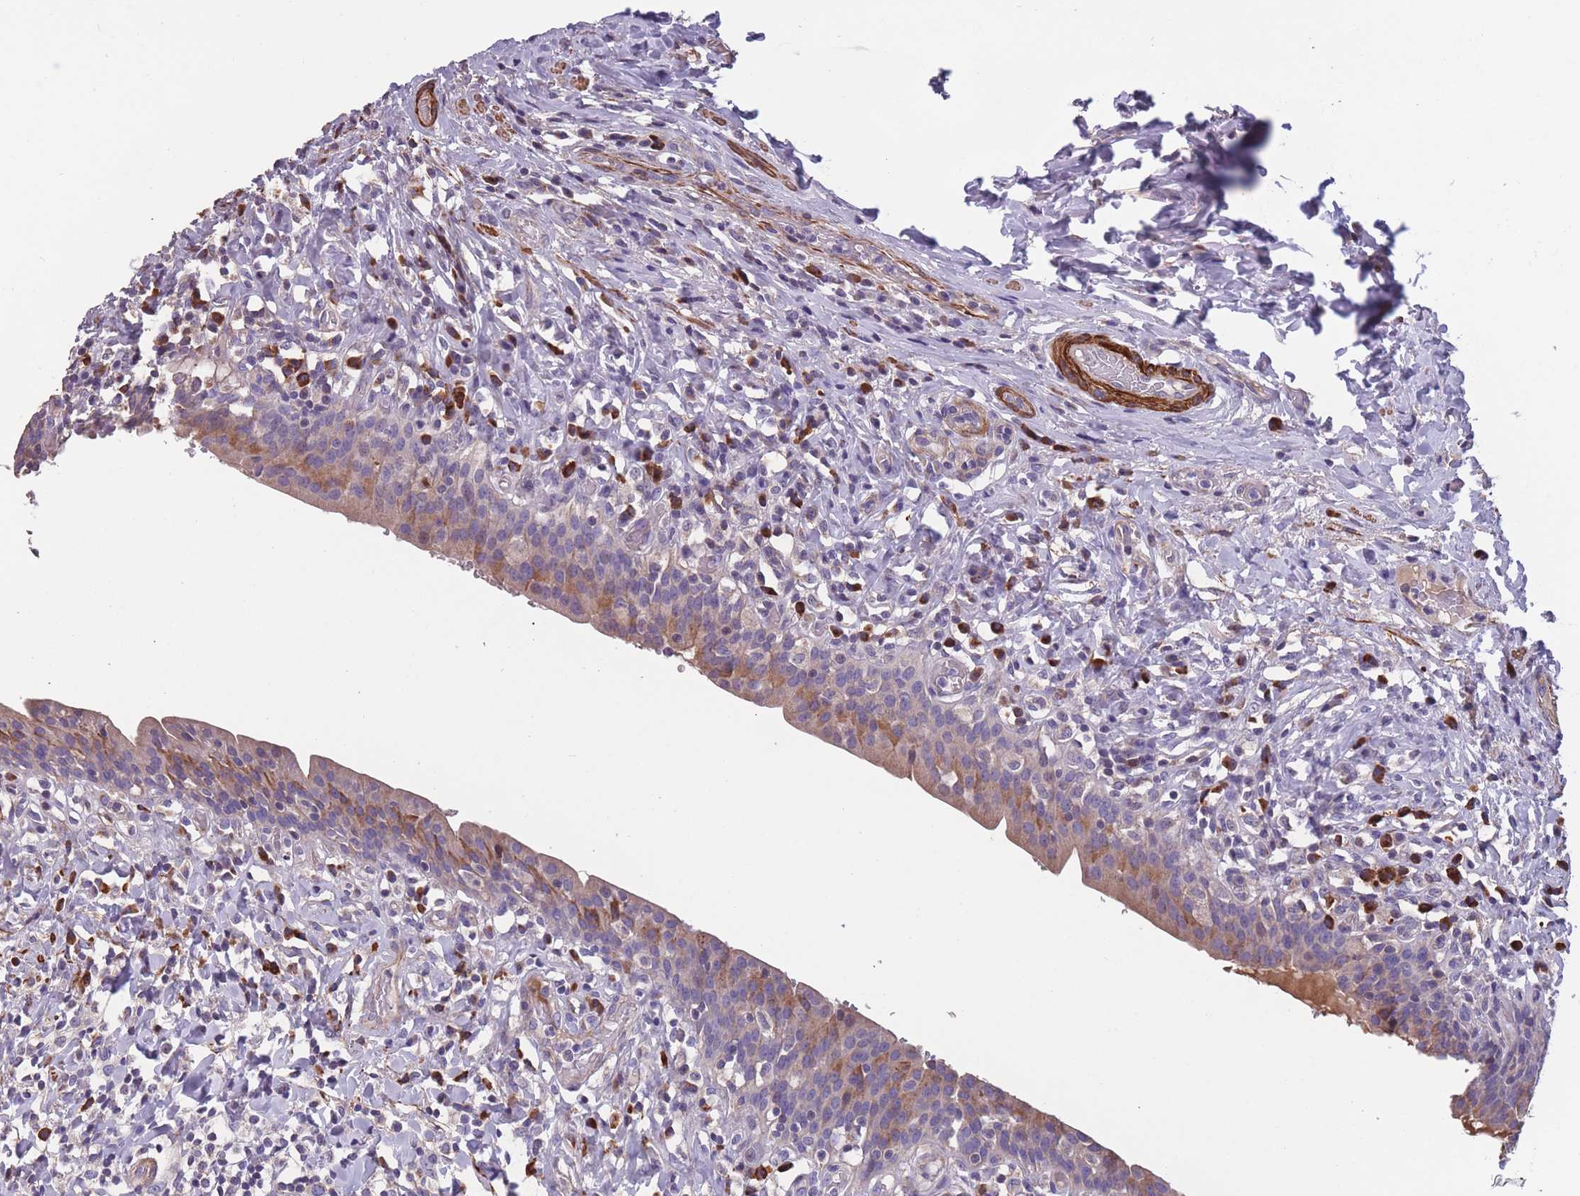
{"staining": {"intensity": "moderate", "quantity": "<25%", "location": "cytoplasmic/membranous"}, "tissue": "urinary bladder", "cell_type": "Urothelial cells", "image_type": "normal", "snomed": [{"axis": "morphology", "description": "Normal tissue, NOS"}, {"axis": "morphology", "description": "Inflammation, NOS"}, {"axis": "topography", "description": "Urinary bladder"}], "caption": "Urinary bladder stained with a brown dye exhibits moderate cytoplasmic/membranous positive positivity in approximately <25% of urothelial cells.", "gene": "TOMM40L", "patient": {"sex": "male", "age": 64}}